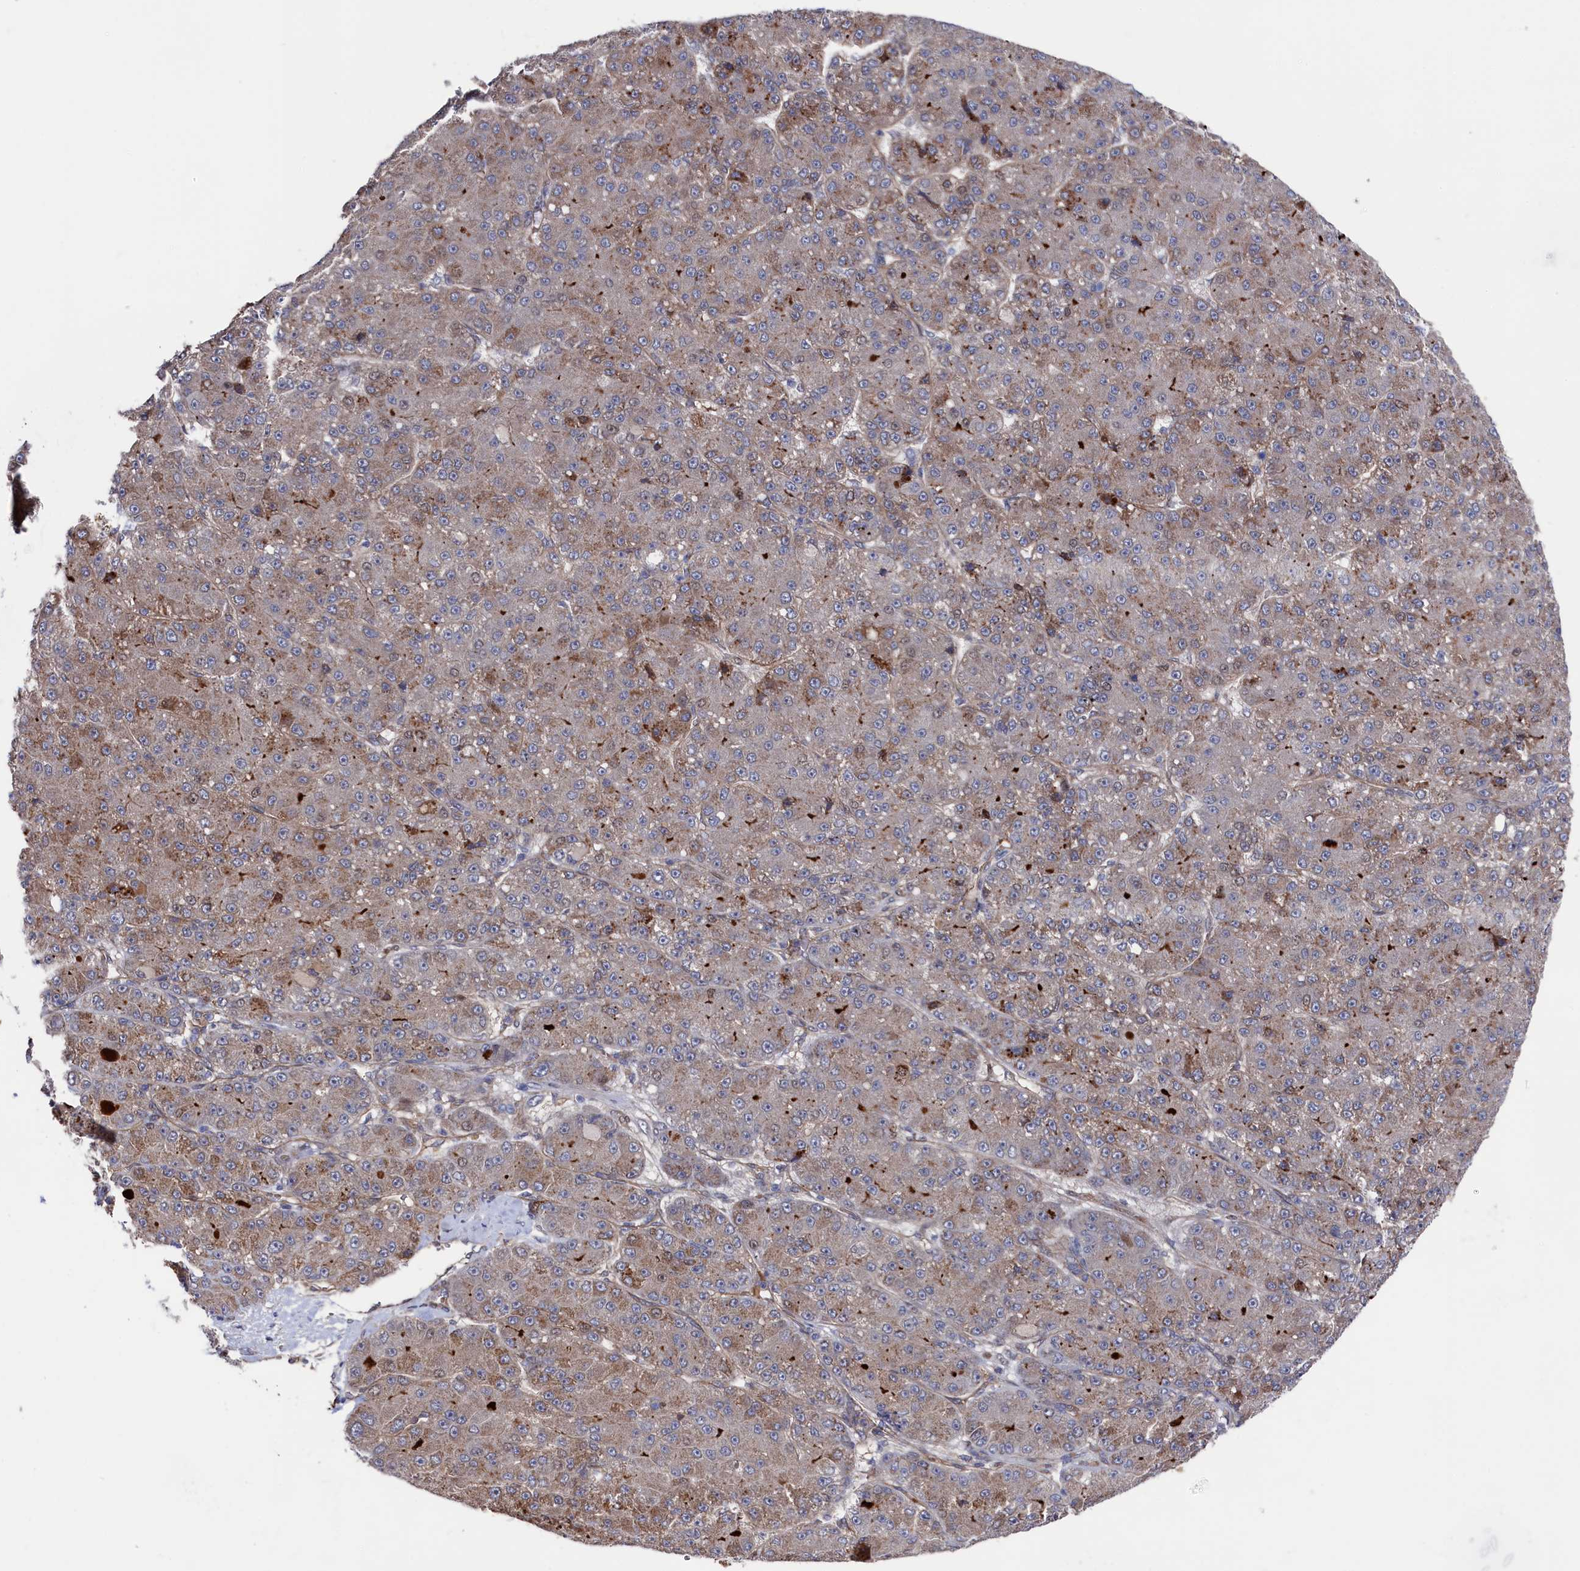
{"staining": {"intensity": "moderate", "quantity": "25%-75%", "location": "cytoplasmic/membranous"}, "tissue": "liver cancer", "cell_type": "Tumor cells", "image_type": "cancer", "snomed": [{"axis": "morphology", "description": "Carcinoma, Hepatocellular, NOS"}, {"axis": "topography", "description": "Liver"}], "caption": "There is medium levels of moderate cytoplasmic/membranous expression in tumor cells of hepatocellular carcinoma (liver), as demonstrated by immunohistochemical staining (brown color).", "gene": "ZNF891", "patient": {"sex": "male", "age": 67}}